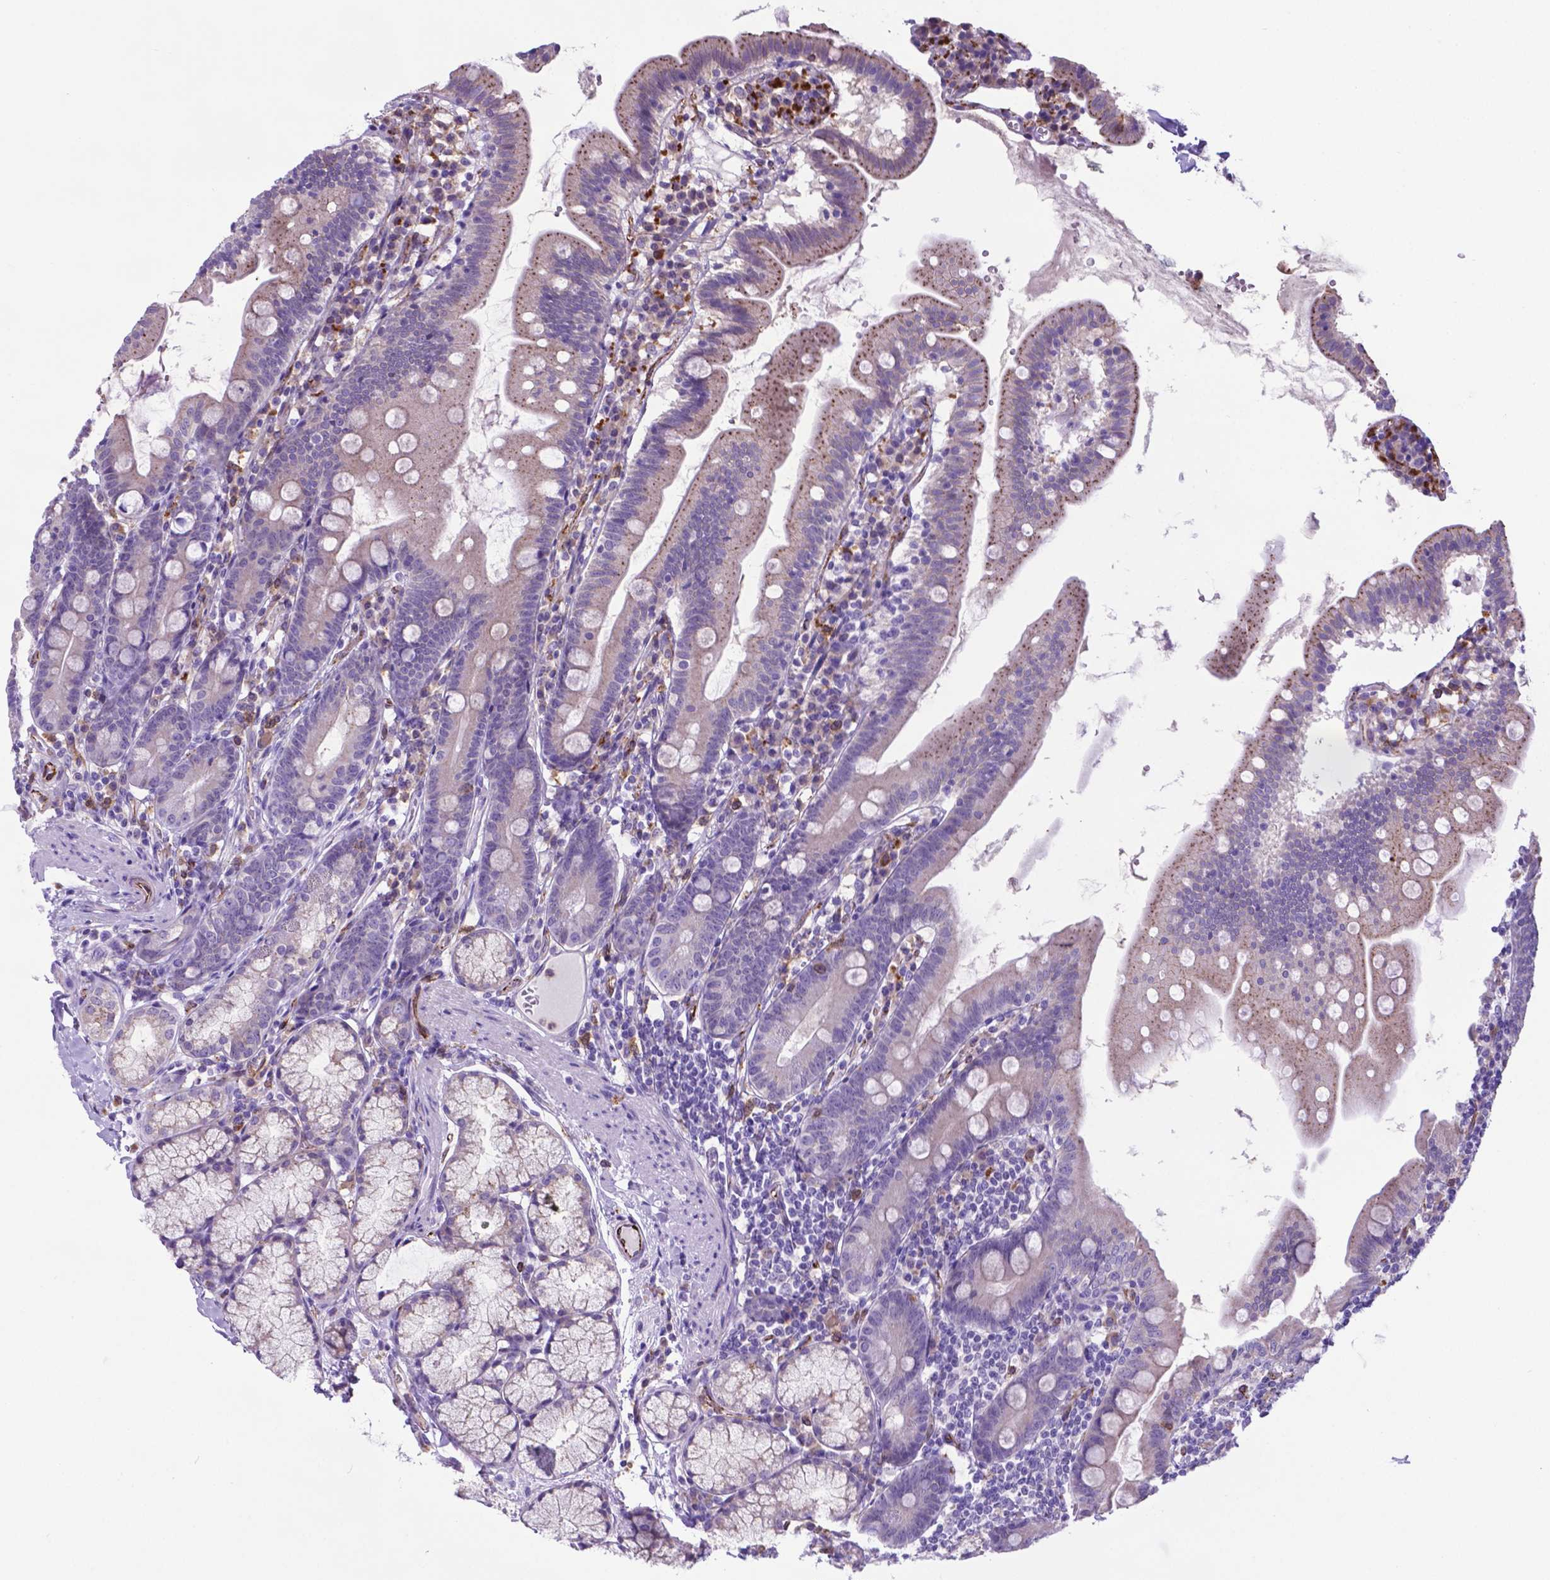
{"staining": {"intensity": "strong", "quantity": "<25%", "location": "cytoplasmic/membranous"}, "tissue": "duodenum", "cell_type": "Glandular cells", "image_type": "normal", "snomed": [{"axis": "morphology", "description": "Normal tissue, NOS"}, {"axis": "topography", "description": "Duodenum"}], "caption": "The photomicrograph displays staining of normal duodenum, revealing strong cytoplasmic/membranous protein staining (brown color) within glandular cells. (DAB (3,3'-diaminobenzidine) IHC, brown staining for protein, blue staining for nuclei).", "gene": "LZTR1", "patient": {"sex": "female", "age": 67}}